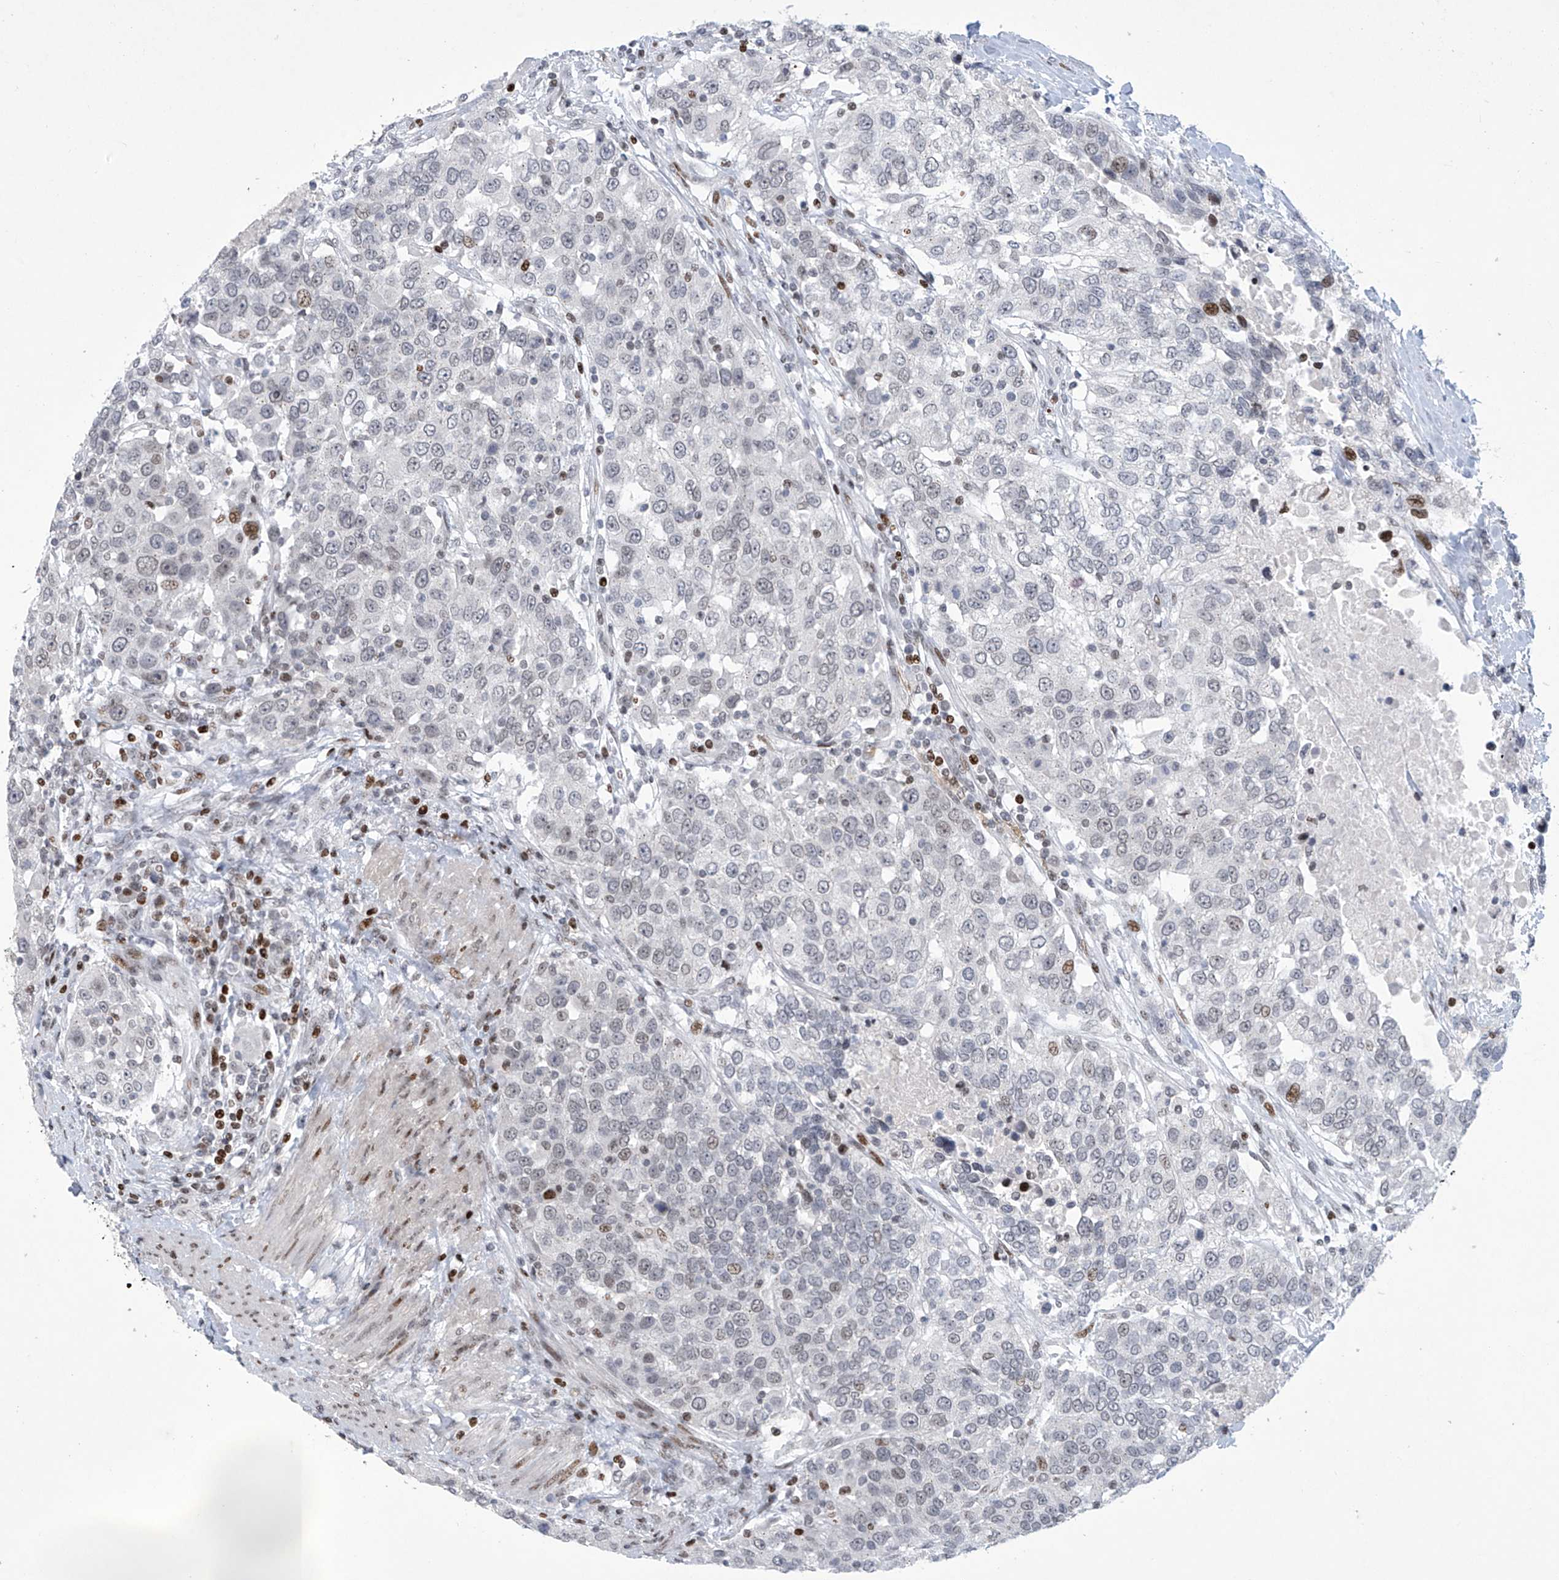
{"staining": {"intensity": "moderate", "quantity": "<25%", "location": "nuclear"}, "tissue": "urothelial cancer", "cell_type": "Tumor cells", "image_type": "cancer", "snomed": [{"axis": "morphology", "description": "Urothelial carcinoma, High grade"}, {"axis": "topography", "description": "Urinary bladder"}], "caption": "This is an image of immunohistochemistry (IHC) staining of urothelial carcinoma (high-grade), which shows moderate expression in the nuclear of tumor cells.", "gene": "RFX7", "patient": {"sex": "female", "age": 80}}